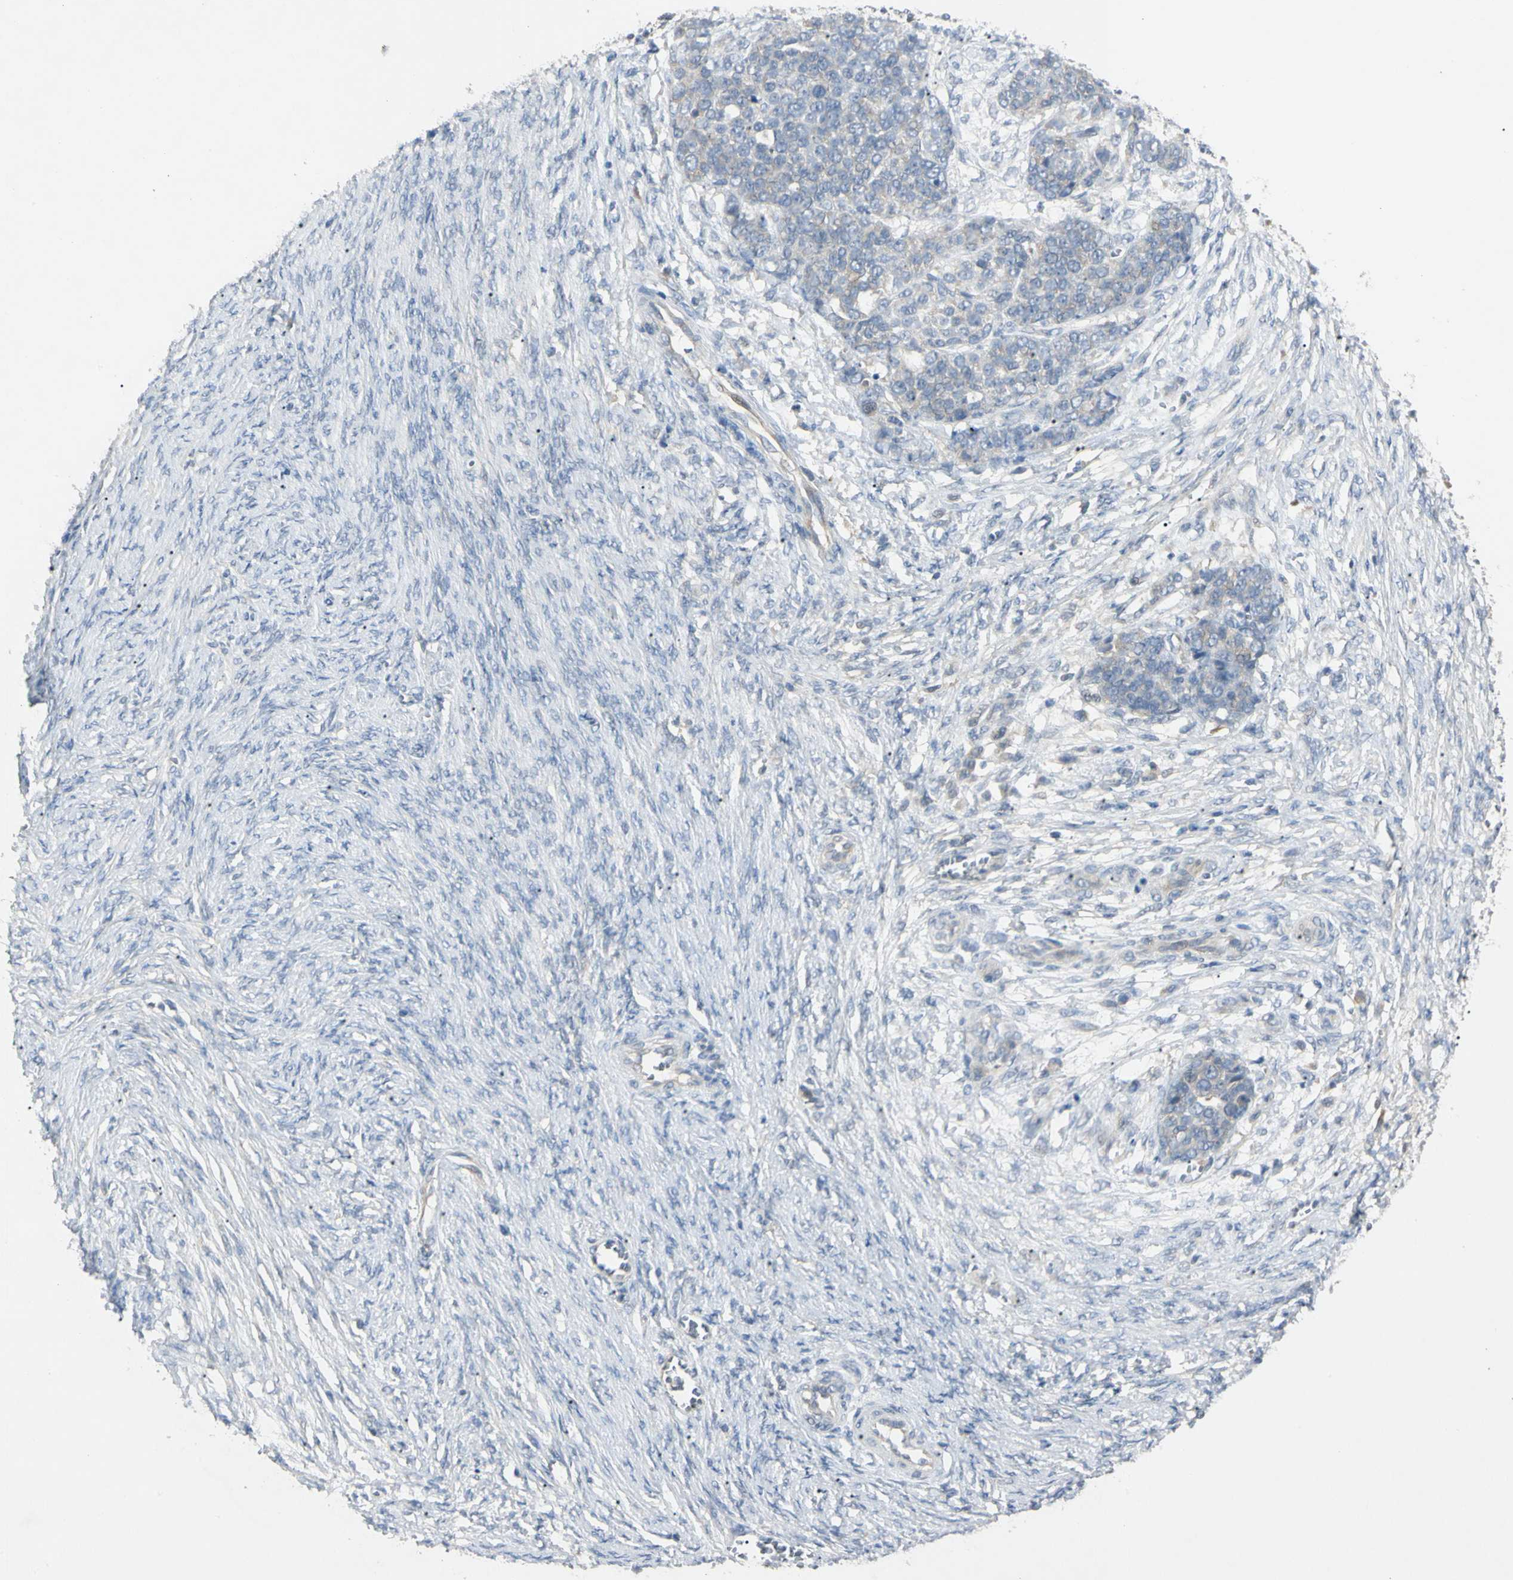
{"staining": {"intensity": "weak", "quantity": "<25%", "location": "cytoplasmic/membranous"}, "tissue": "ovarian cancer", "cell_type": "Tumor cells", "image_type": "cancer", "snomed": [{"axis": "morphology", "description": "Cystadenocarcinoma, serous, NOS"}, {"axis": "topography", "description": "Ovary"}], "caption": "IHC photomicrograph of ovarian serous cystadenocarcinoma stained for a protein (brown), which displays no positivity in tumor cells.", "gene": "PRSS21", "patient": {"sex": "female", "age": 44}}